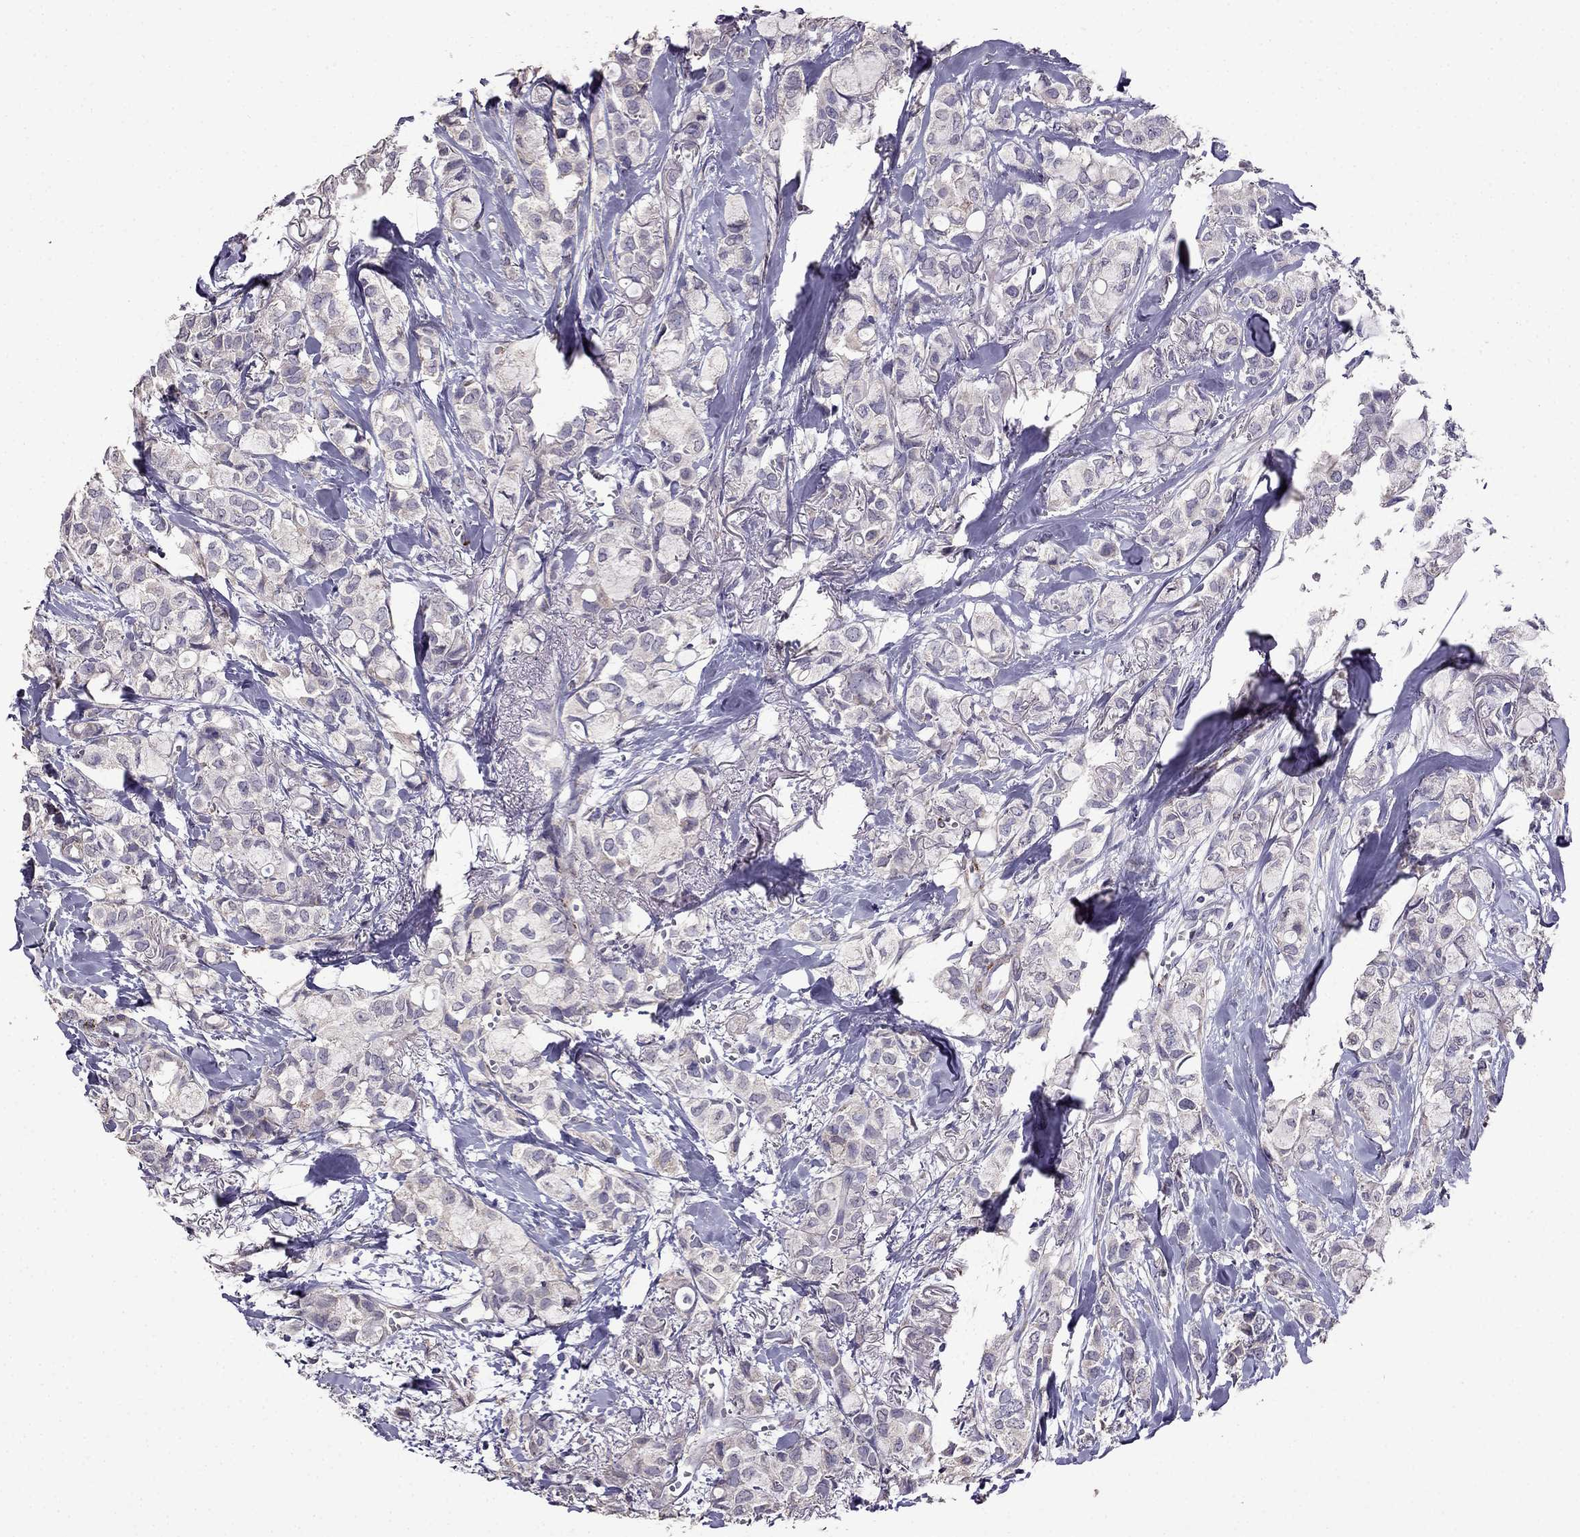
{"staining": {"intensity": "negative", "quantity": "none", "location": "none"}, "tissue": "breast cancer", "cell_type": "Tumor cells", "image_type": "cancer", "snomed": [{"axis": "morphology", "description": "Duct carcinoma"}, {"axis": "topography", "description": "Breast"}], "caption": "This is a image of immunohistochemistry (IHC) staining of intraductal carcinoma (breast), which shows no staining in tumor cells. (DAB (3,3'-diaminobenzidine) immunohistochemistry (IHC), high magnification).", "gene": "CDH9", "patient": {"sex": "female", "age": 85}}